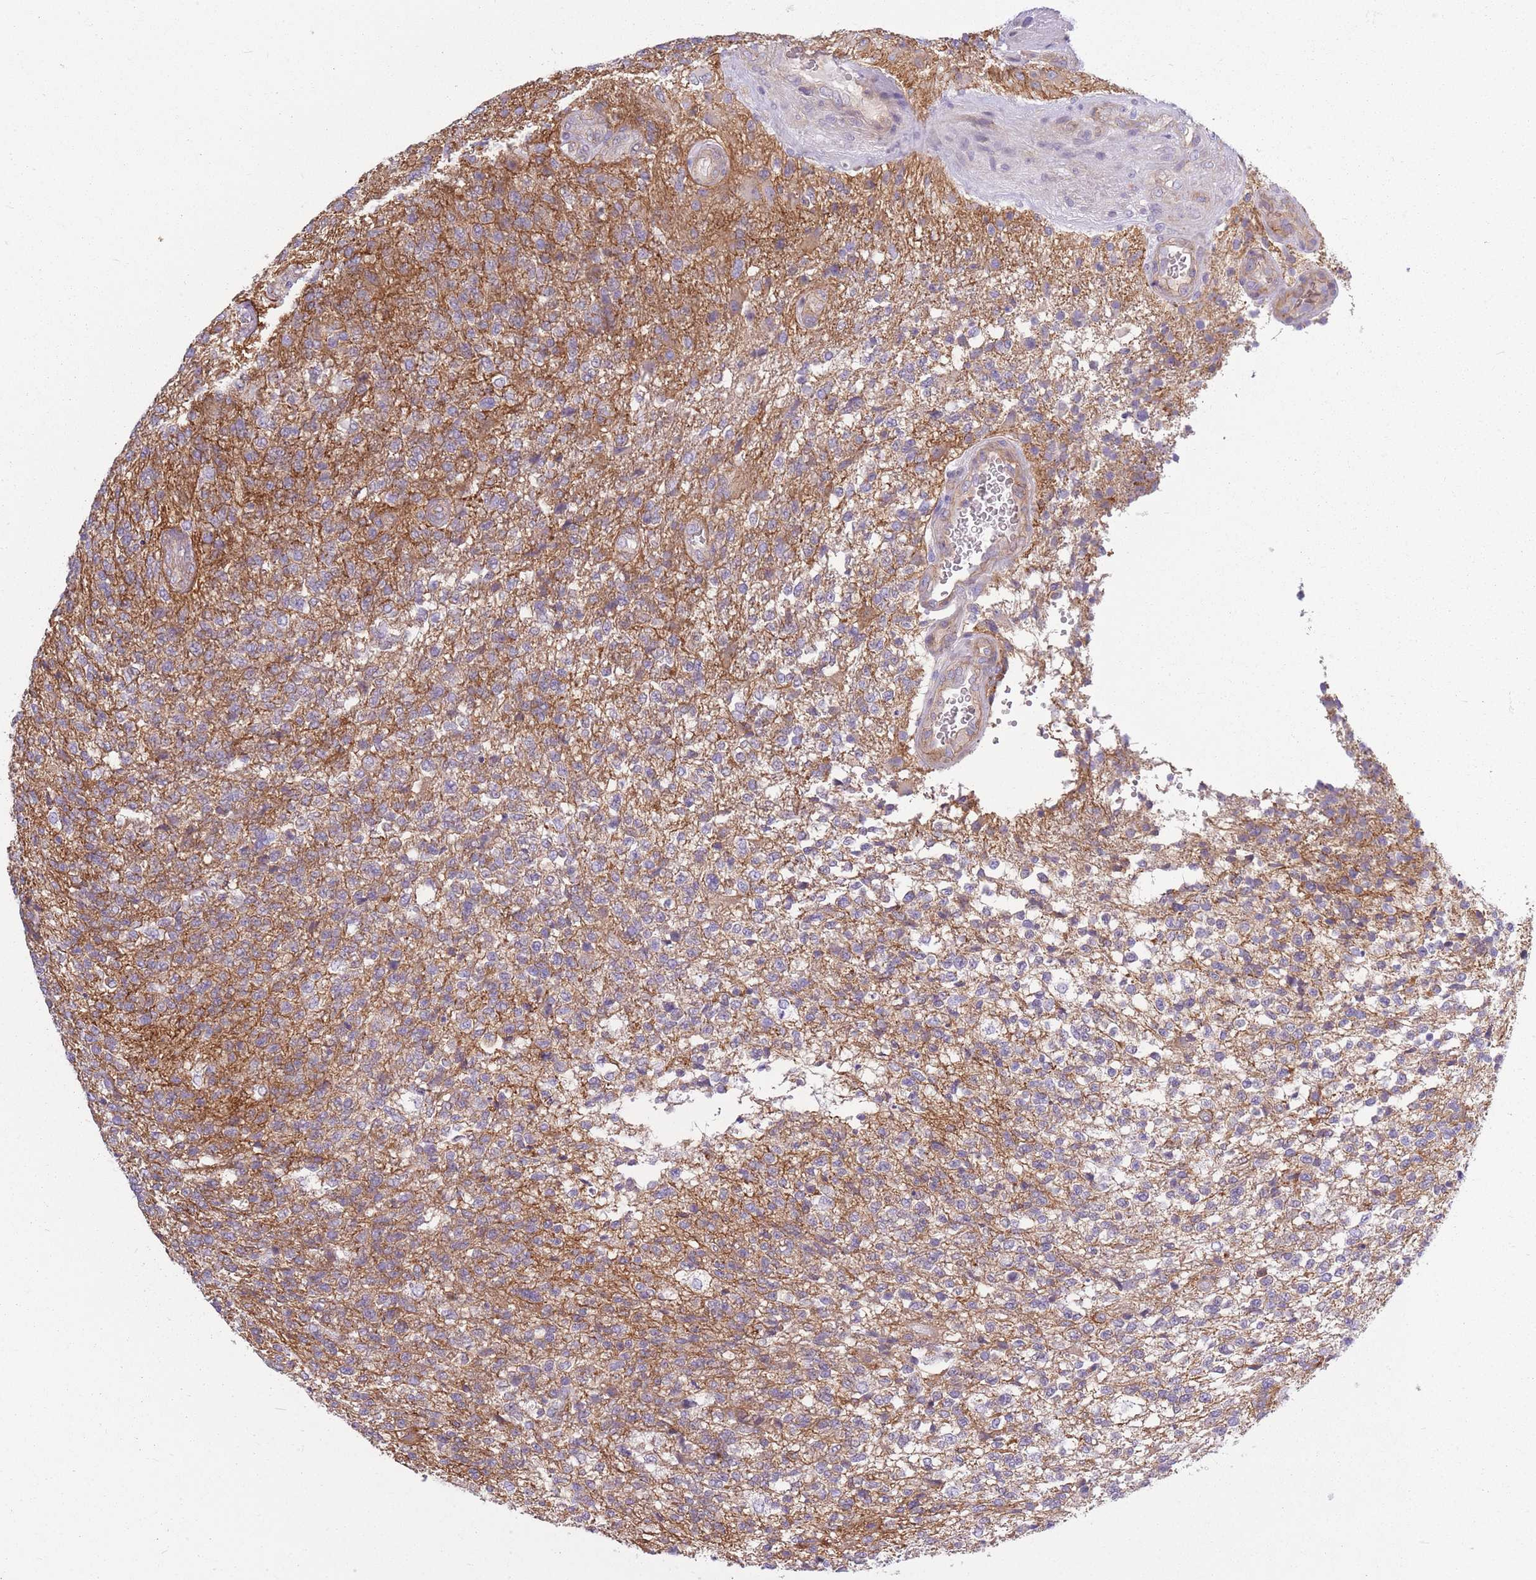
{"staining": {"intensity": "negative", "quantity": "none", "location": "none"}, "tissue": "glioma", "cell_type": "Tumor cells", "image_type": "cancer", "snomed": [{"axis": "morphology", "description": "Glioma, malignant, High grade"}, {"axis": "topography", "description": "Brain"}], "caption": "A high-resolution micrograph shows immunohistochemistry (IHC) staining of glioma, which shows no significant staining in tumor cells.", "gene": "ADD1", "patient": {"sex": "male", "age": 56}}